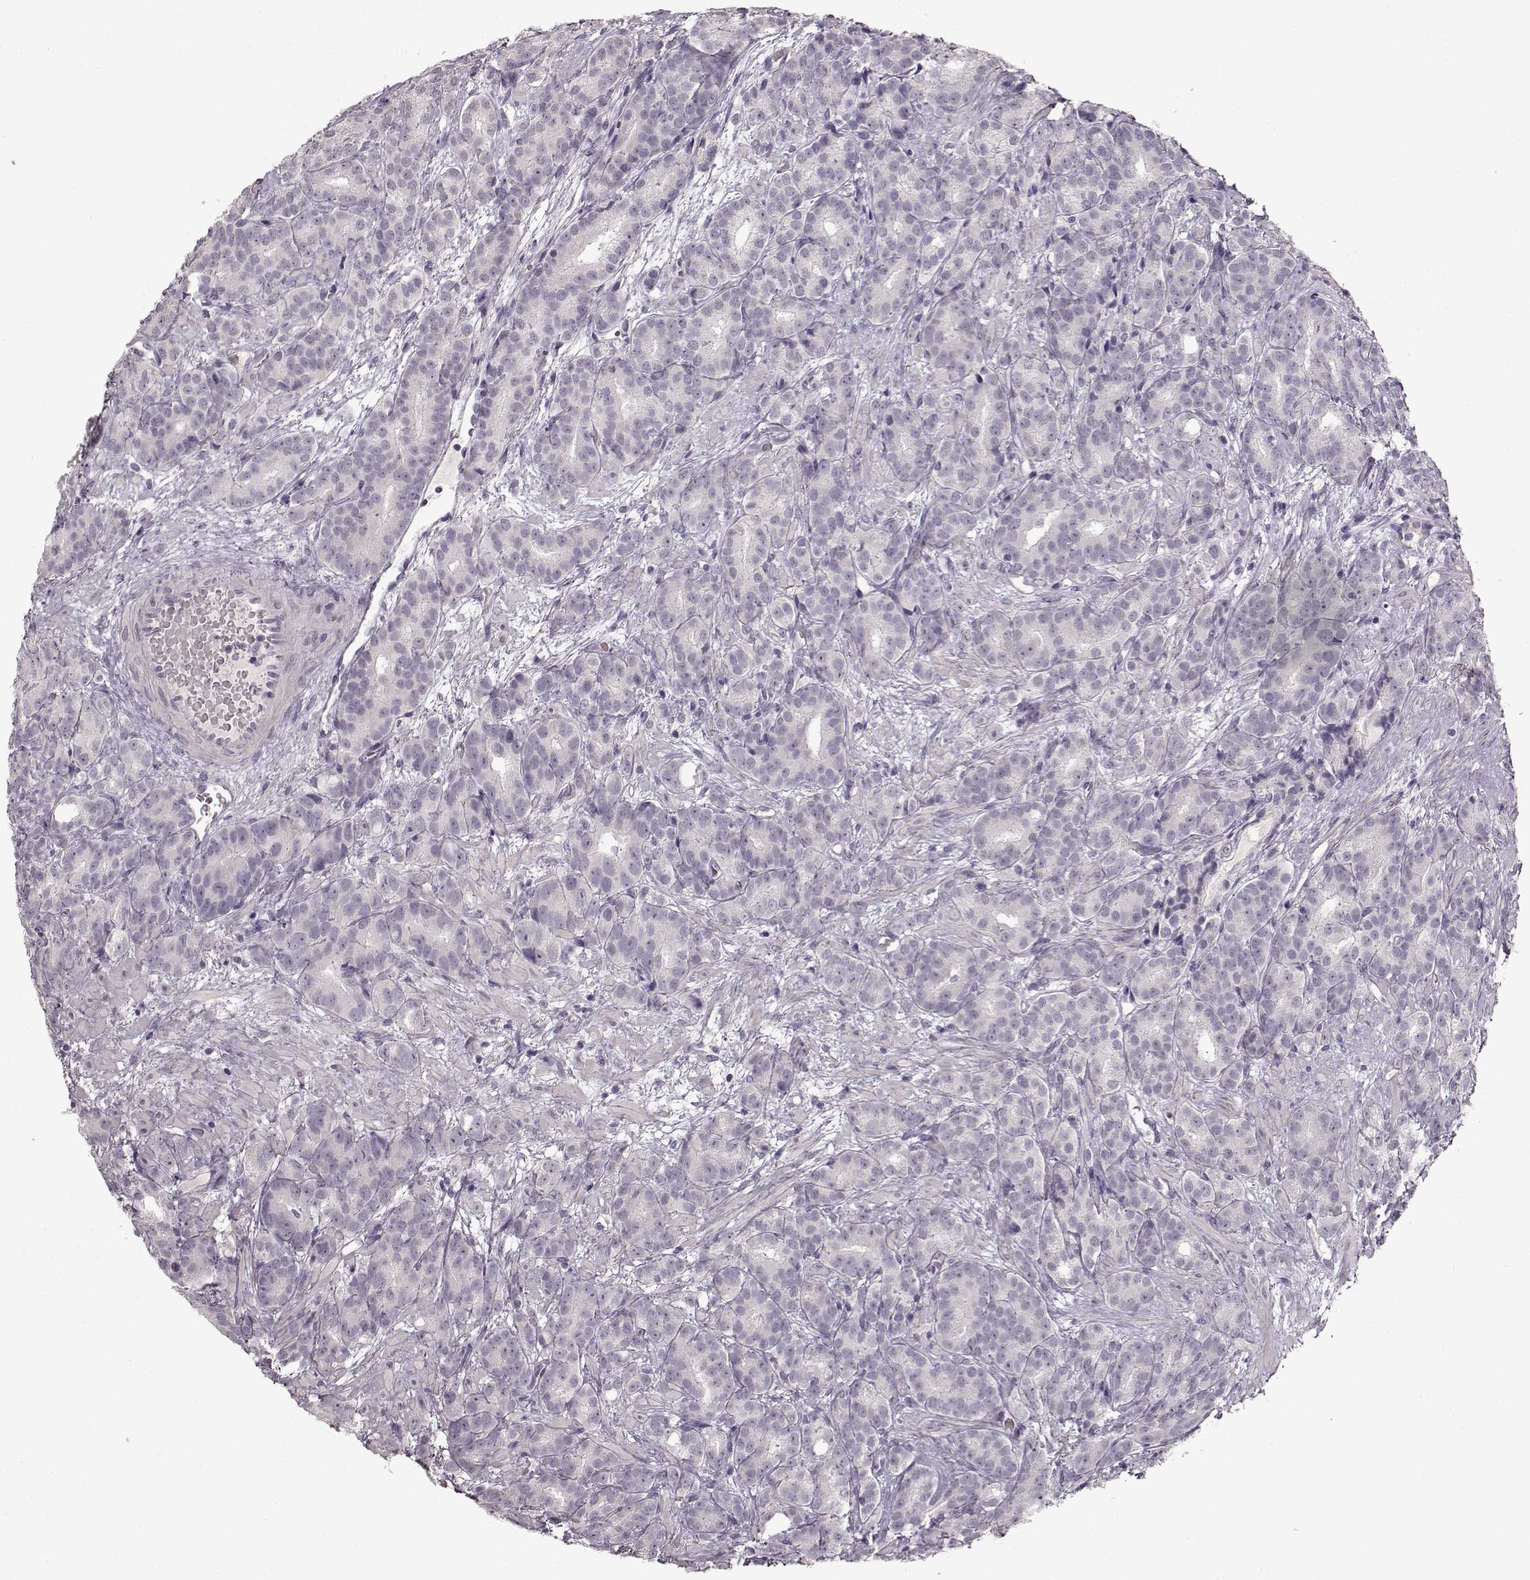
{"staining": {"intensity": "negative", "quantity": "none", "location": "none"}, "tissue": "prostate cancer", "cell_type": "Tumor cells", "image_type": "cancer", "snomed": [{"axis": "morphology", "description": "Adenocarcinoma, High grade"}, {"axis": "topography", "description": "Prostate"}], "caption": "Immunohistochemistry (IHC) histopathology image of prostate cancer stained for a protein (brown), which demonstrates no positivity in tumor cells. Nuclei are stained in blue.", "gene": "FSHB", "patient": {"sex": "male", "age": 90}}